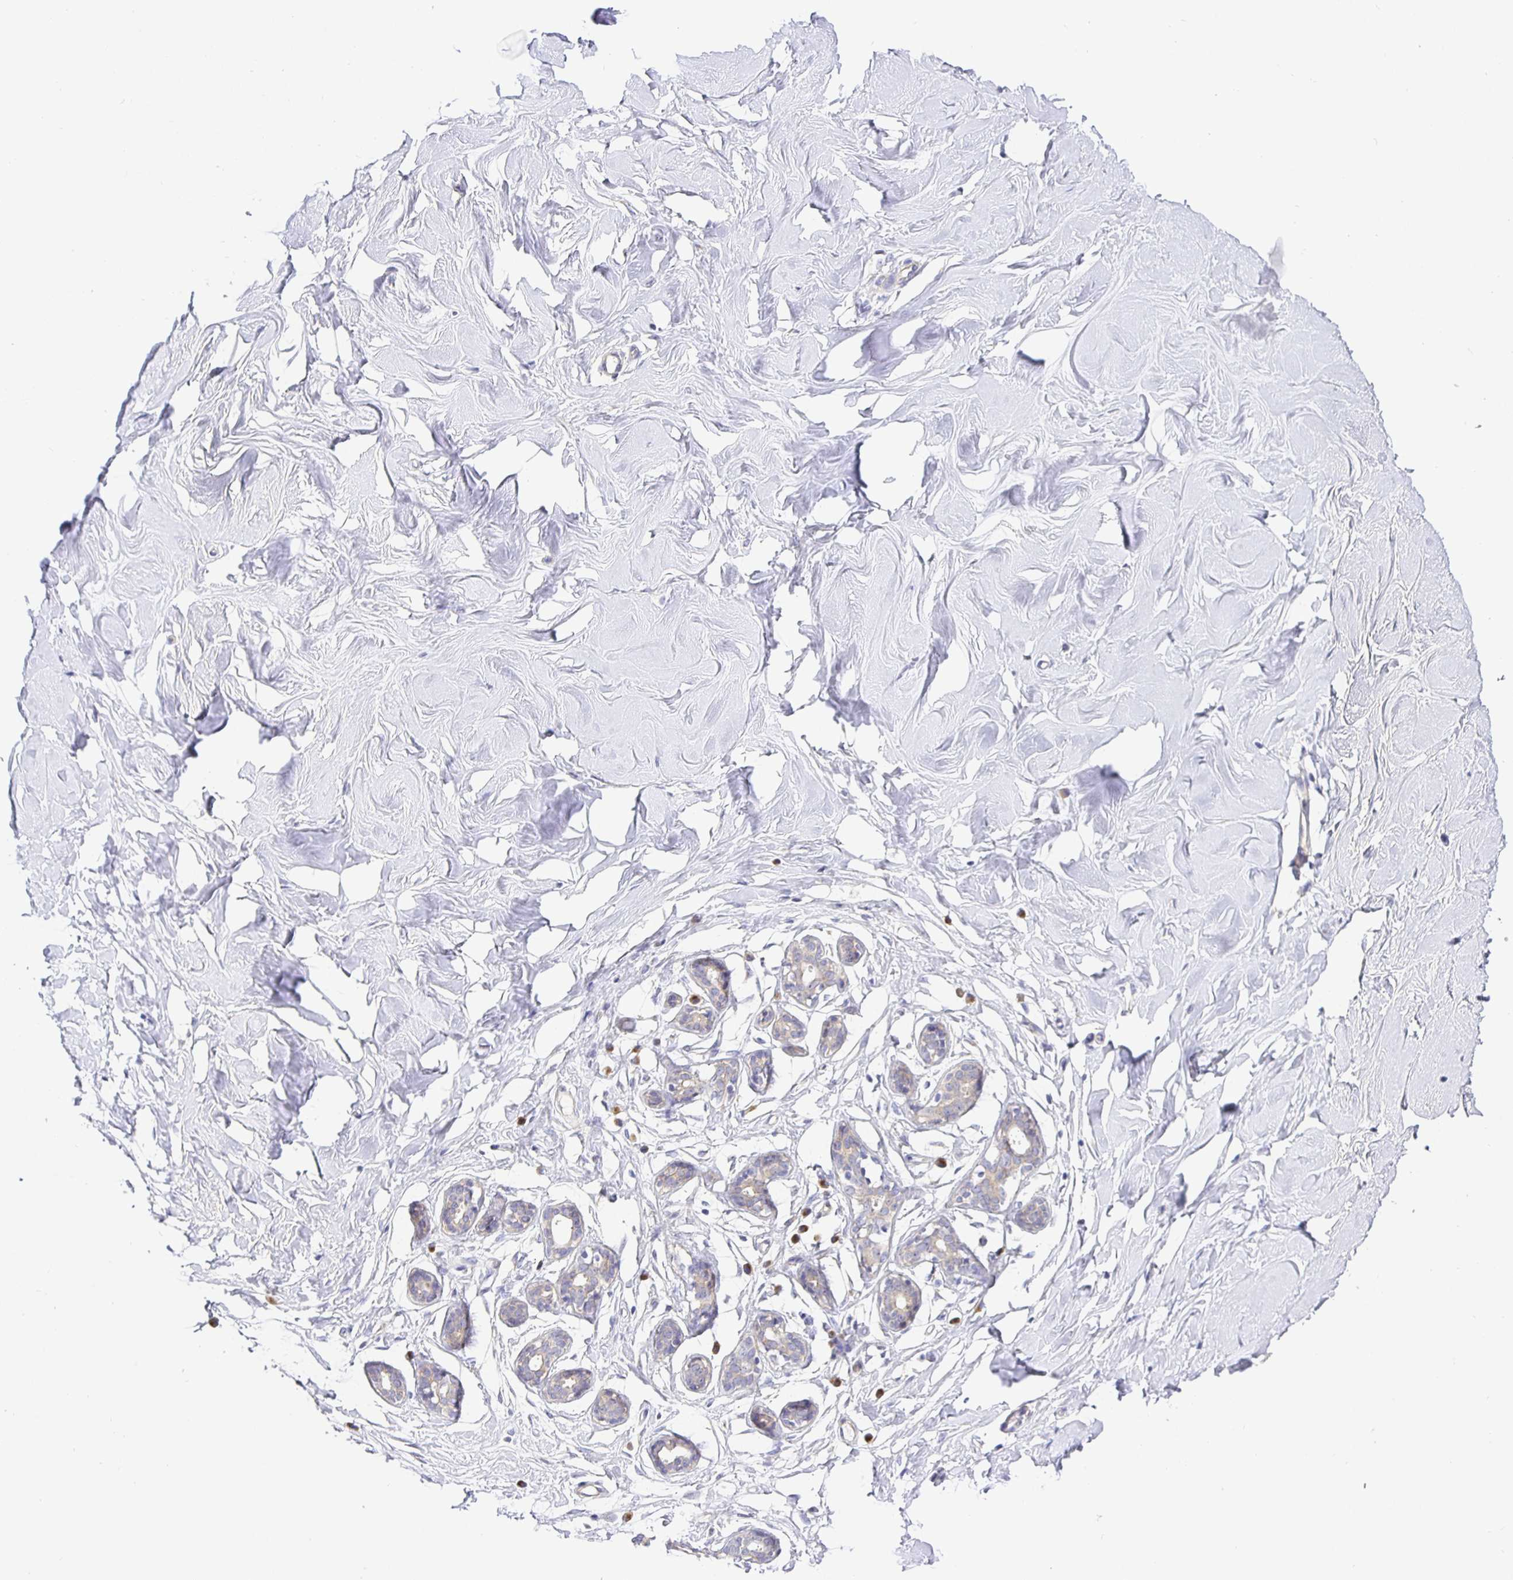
{"staining": {"intensity": "negative", "quantity": "none", "location": "none"}, "tissue": "breast", "cell_type": "Adipocytes", "image_type": "normal", "snomed": [{"axis": "morphology", "description": "Normal tissue, NOS"}, {"axis": "topography", "description": "Breast"}], "caption": "High power microscopy image of an immunohistochemistry histopathology image of unremarkable breast, revealing no significant expression in adipocytes.", "gene": "OPALIN", "patient": {"sex": "female", "age": 27}}